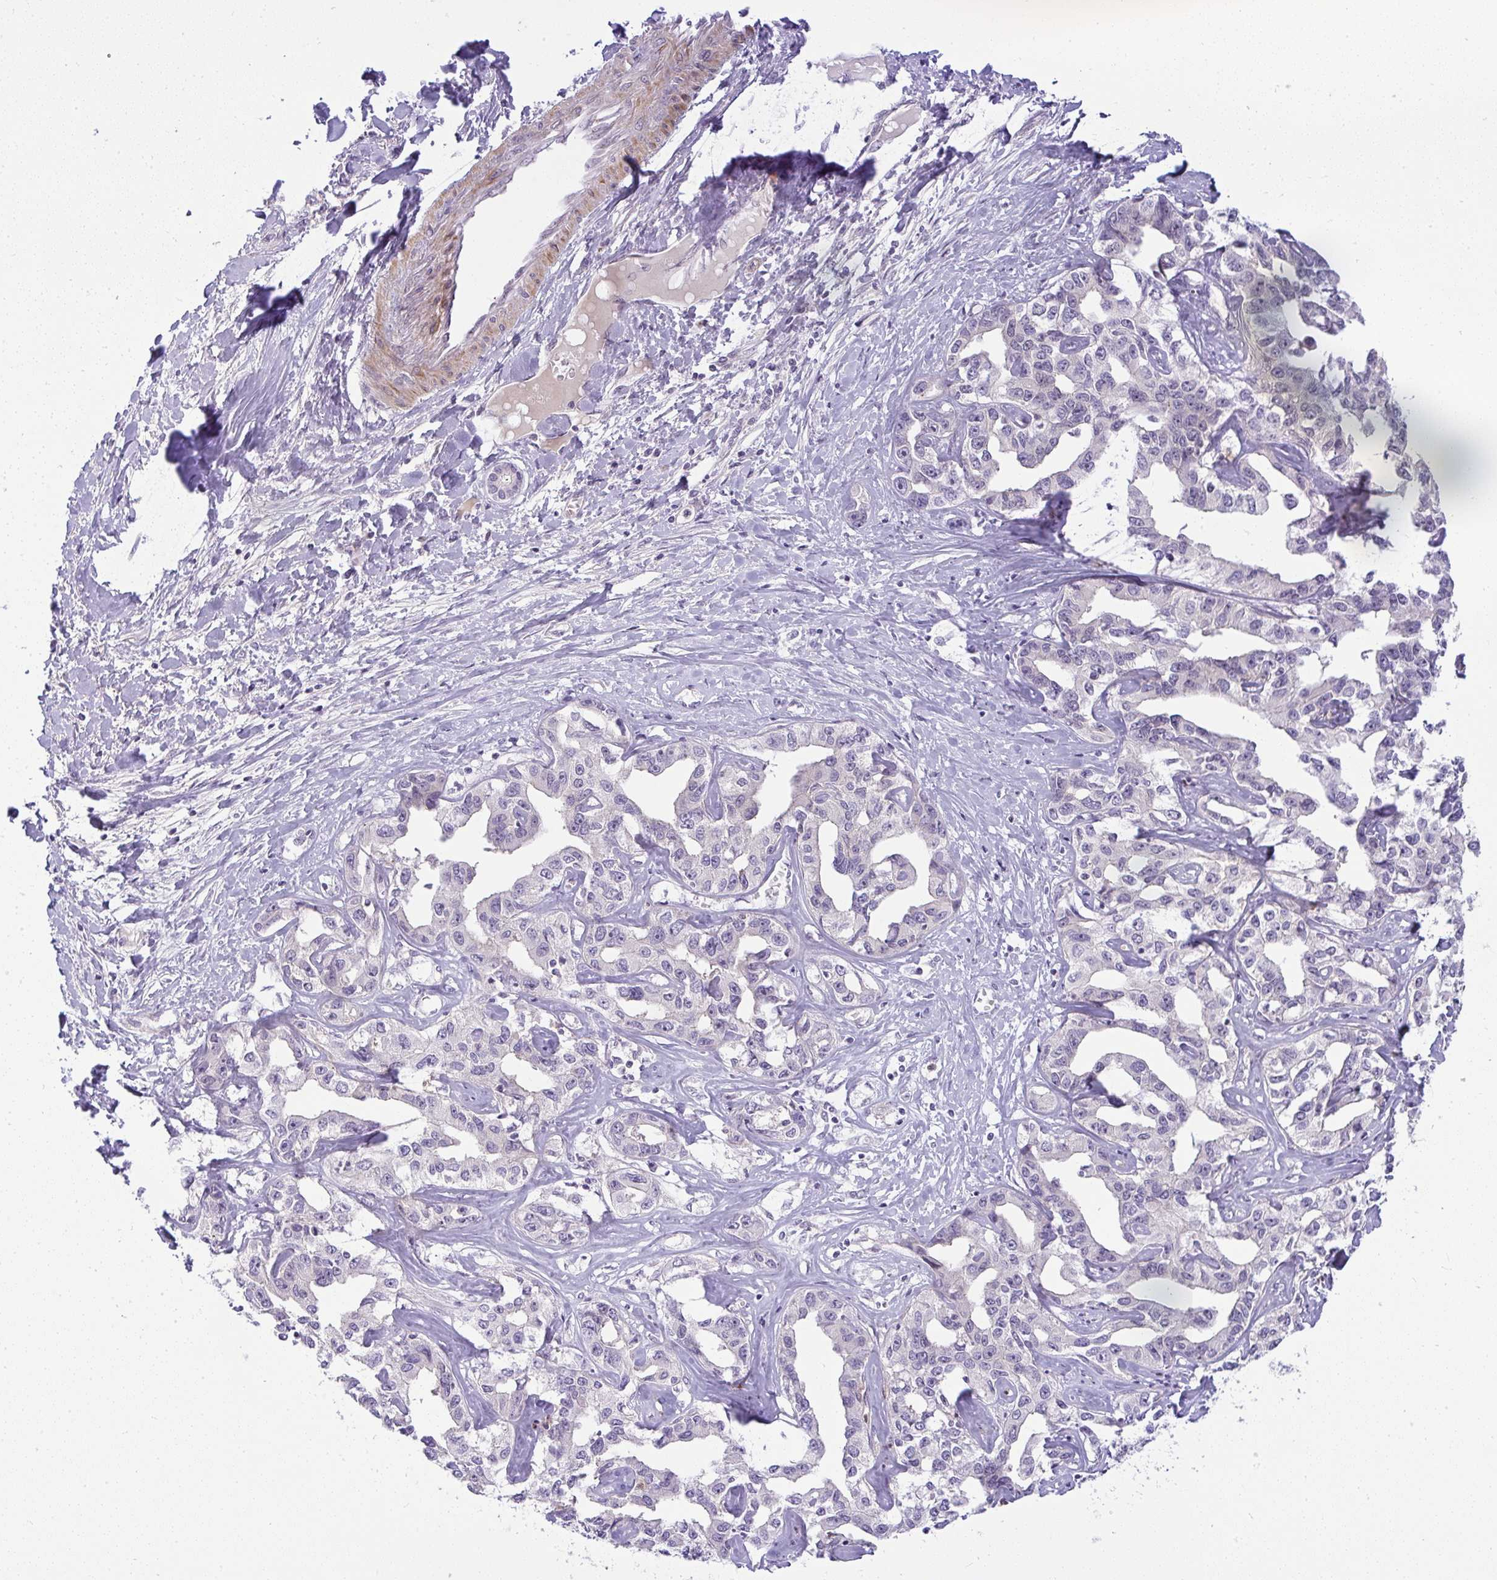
{"staining": {"intensity": "negative", "quantity": "none", "location": "none"}, "tissue": "liver cancer", "cell_type": "Tumor cells", "image_type": "cancer", "snomed": [{"axis": "morphology", "description": "Cholangiocarcinoma"}, {"axis": "topography", "description": "Liver"}], "caption": "A histopathology image of human liver cancer is negative for staining in tumor cells.", "gene": "DZIP1", "patient": {"sex": "male", "age": 59}}